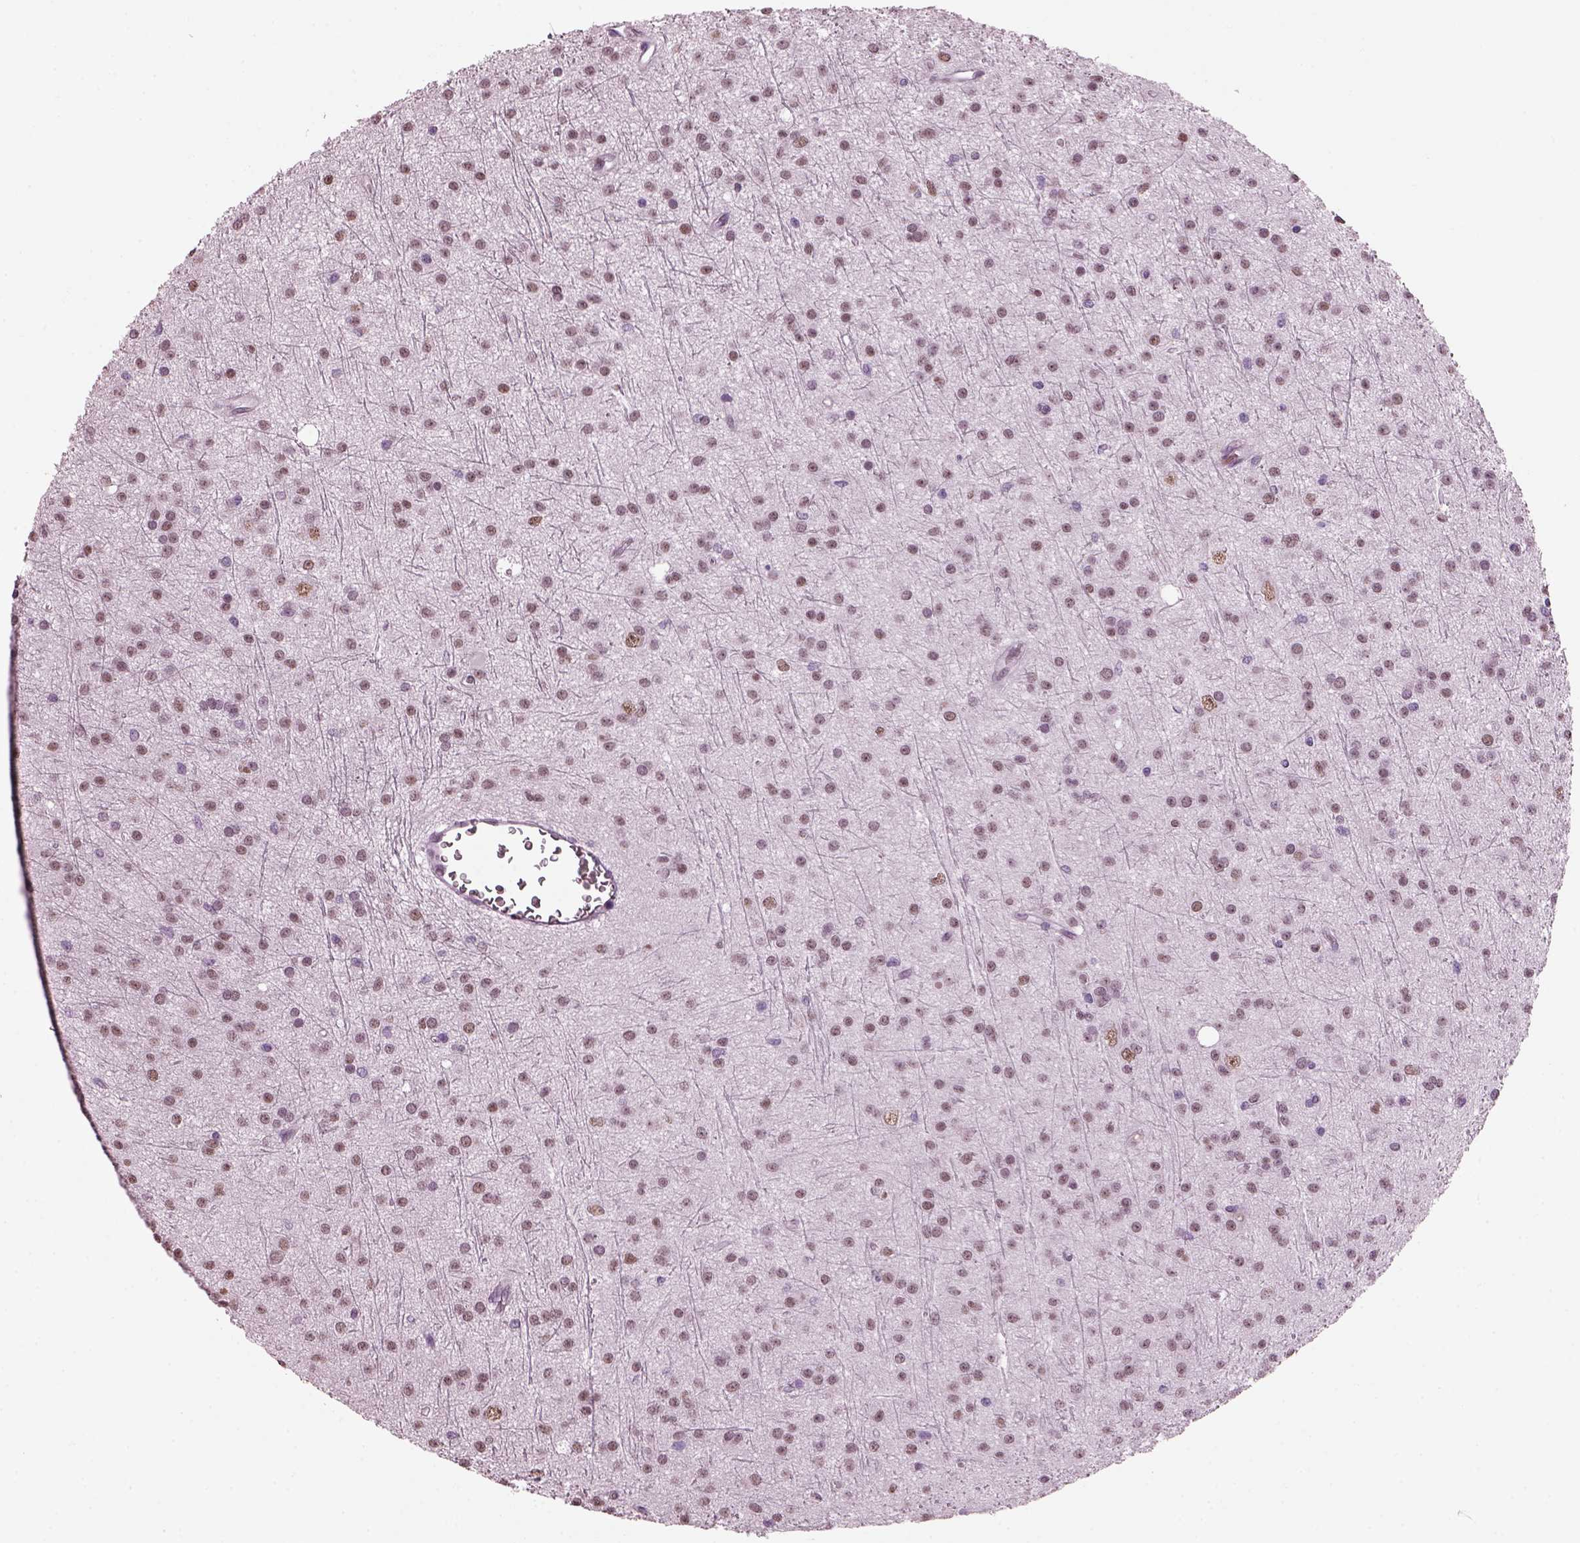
{"staining": {"intensity": "weak", "quantity": "<25%", "location": "nuclear"}, "tissue": "glioma", "cell_type": "Tumor cells", "image_type": "cancer", "snomed": [{"axis": "morphology", "description": "Glioma, malignant, Low grade"}, {"axis": "topography", "description": "Brain"}], "caption": "Immunohistochemistry image of neoplastic tissue: malignant low-grade glioma stained with DAB exhibits no significant protein positivity in tumor cells.", "gene": "KRTAP3-2", "patient": {"sex": "male", "age": 27}}